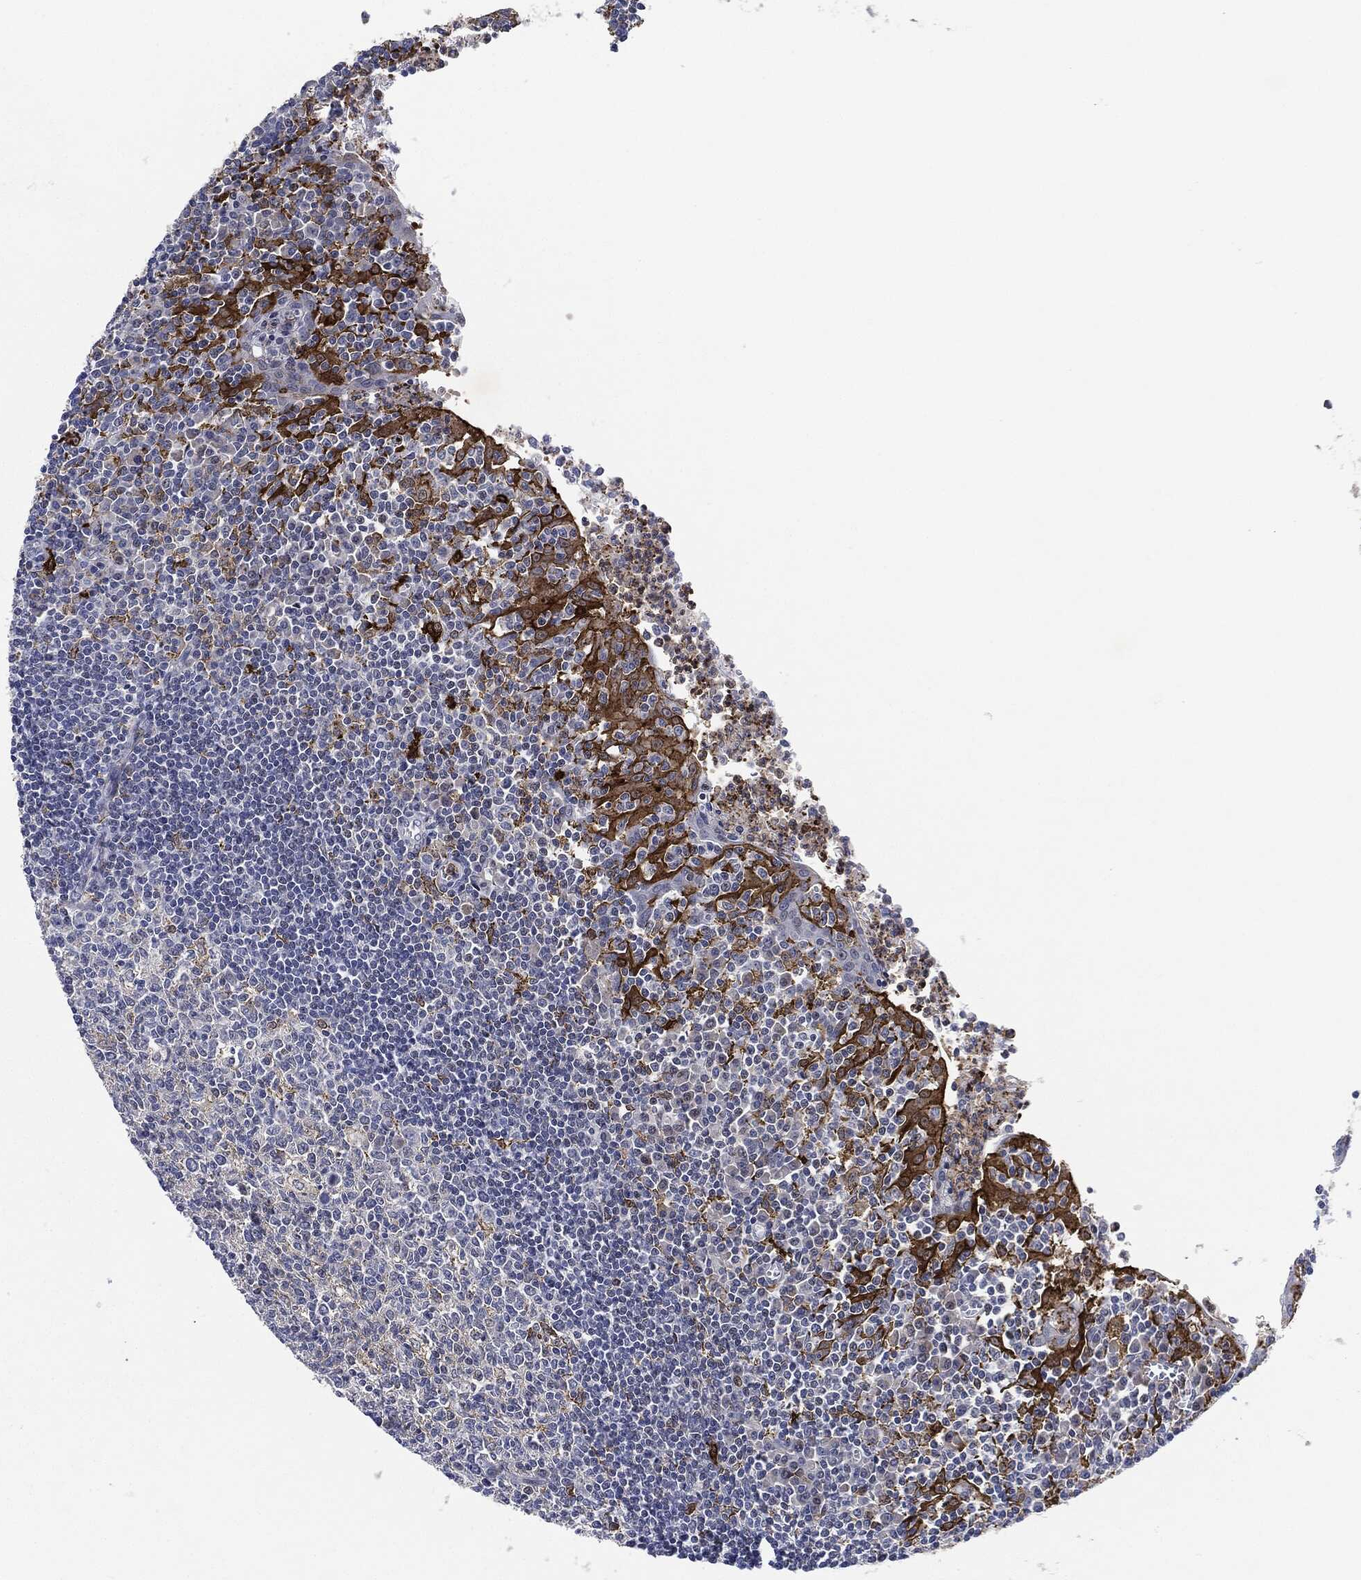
{"staining": {"intensity": "negative", "quantity": "none", "location": "none"}, "tissue": "tonsil", "cell_type": "Germinal center cells", "image_type": "normal", "snomed": [{"axis": "morphology", "description": "Normal tissue, NOS"}, {"axis": "topography", "description": "Tonsil"}], "caption": "There is no significant positivity in germinal center cells of tonsil. Nuclei are stained in blue.", "gene": "NANOS3", "patient": {"sex": "female", "age": 13}}